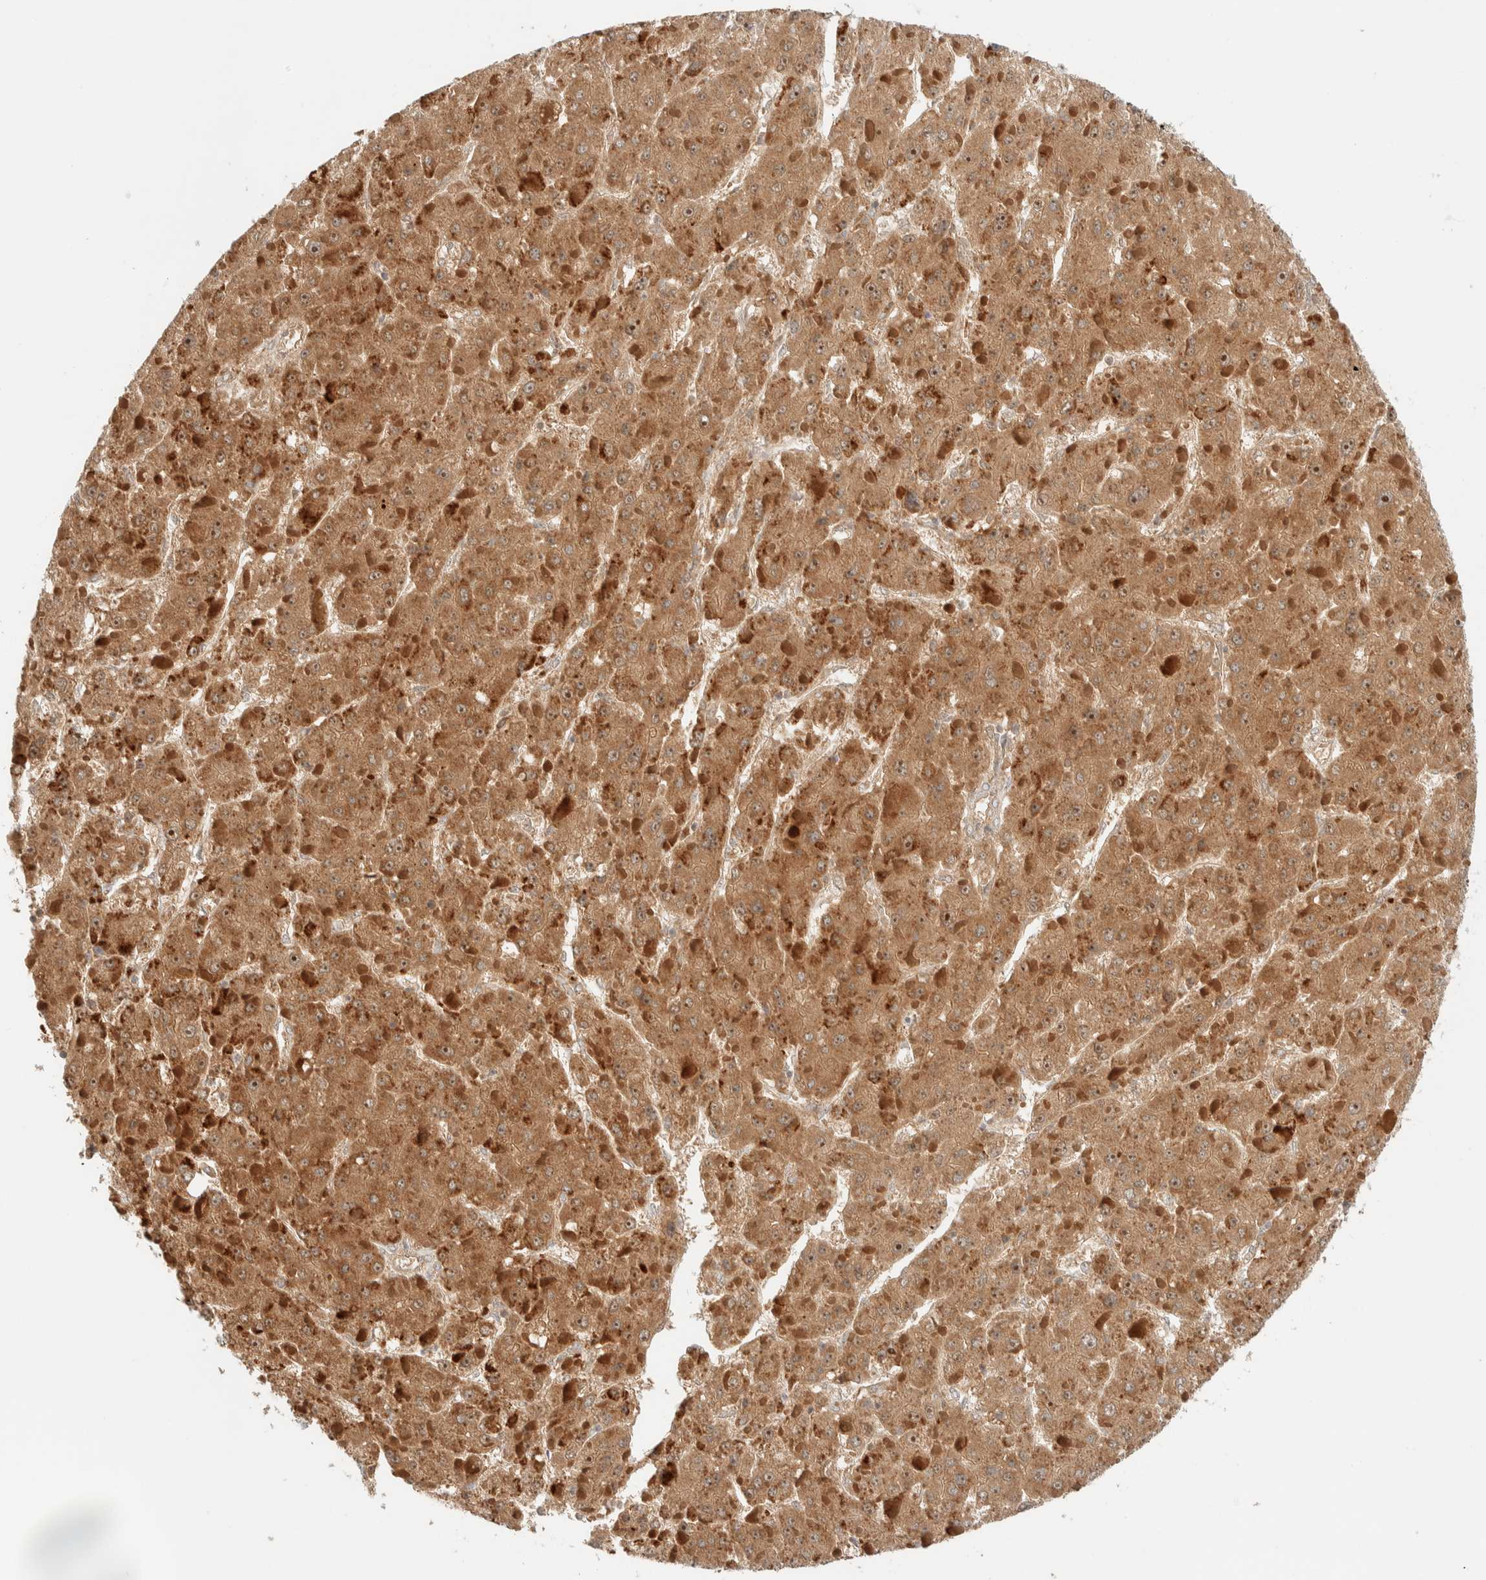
{"staining": {"intensity": "moderate", "quantity": ">75%", "location": "cytoplasmic/membranous"}, "tissue": "liver cancer", "cell_type": "Tumor cells", "image_type": "cancer", "snomed": [{"axis": "morphology", "description": "Carcinoma, Hepatocellular, NOS"}, {"axis": "topography", "description": "Liver"}], "caption": "Immunohistochemical staining of hepatocellular carcinoma (liver) reveals medium levels of moderate cytoplasmic/membranous positivity in approximately >75% of tumor cells.", "gene": "HDHD3", "patient": {"sex": "female", "age": 73}}